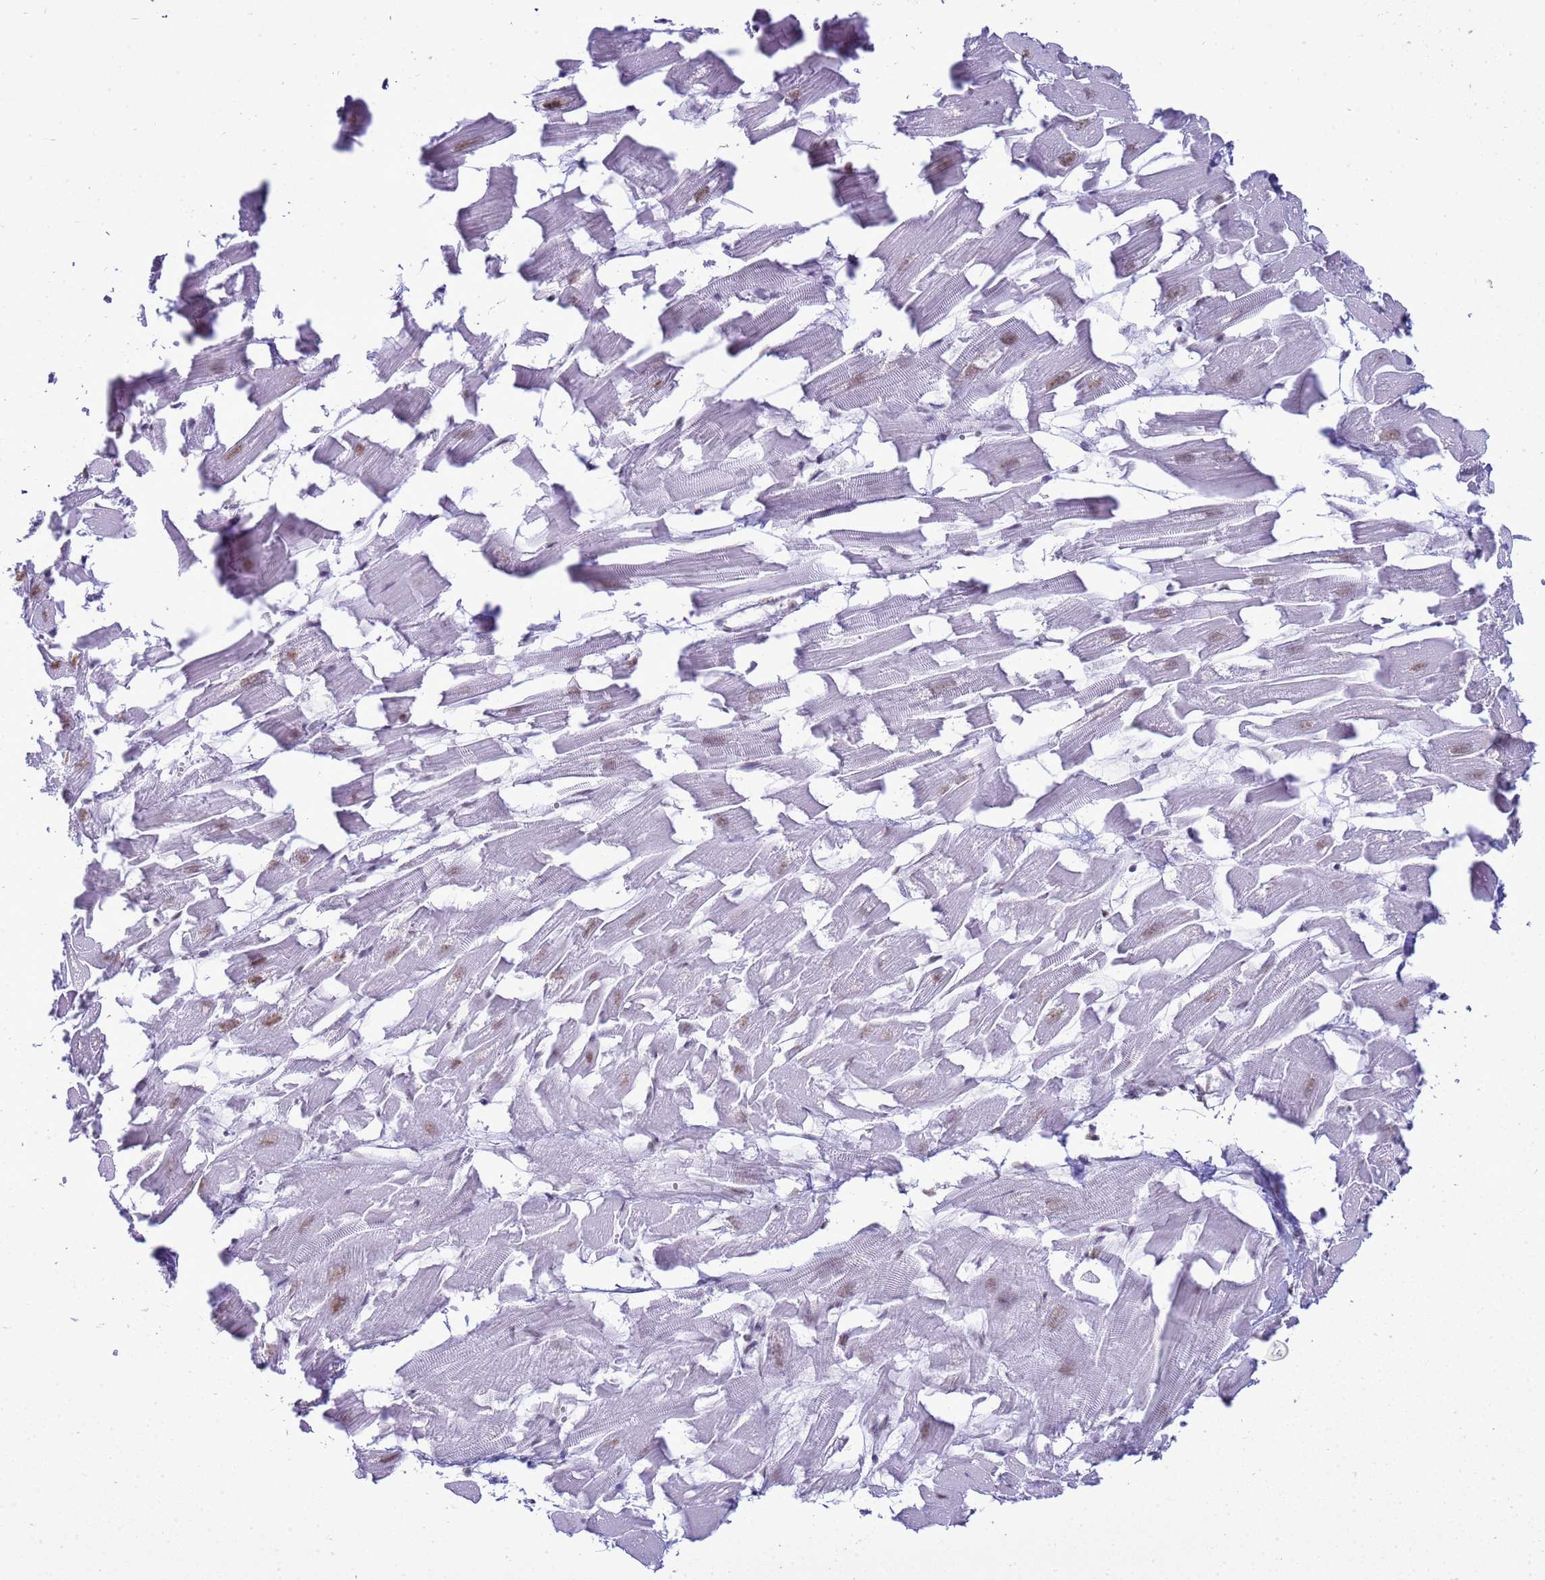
{"staining": {"intensity": "weak", "quantity": "25%-75%", "location": "nuclear"}, "tissue": "heart muscle", "cell_type": "Cardiomyocytes", "image_type": "normal", "snomed": [{"axis": "morphology", "description": "Normal tissue, NOS"}, {"axis": "topography", "description": "Heart"}], "caption": "Brown immunohistochemical staining in normal heart muscle demonstrates weak nuclear staining in about 25%-75% of cardiomyocytes.", "gene": "RALY", "patient": {"sex": "female", "age": 64}}